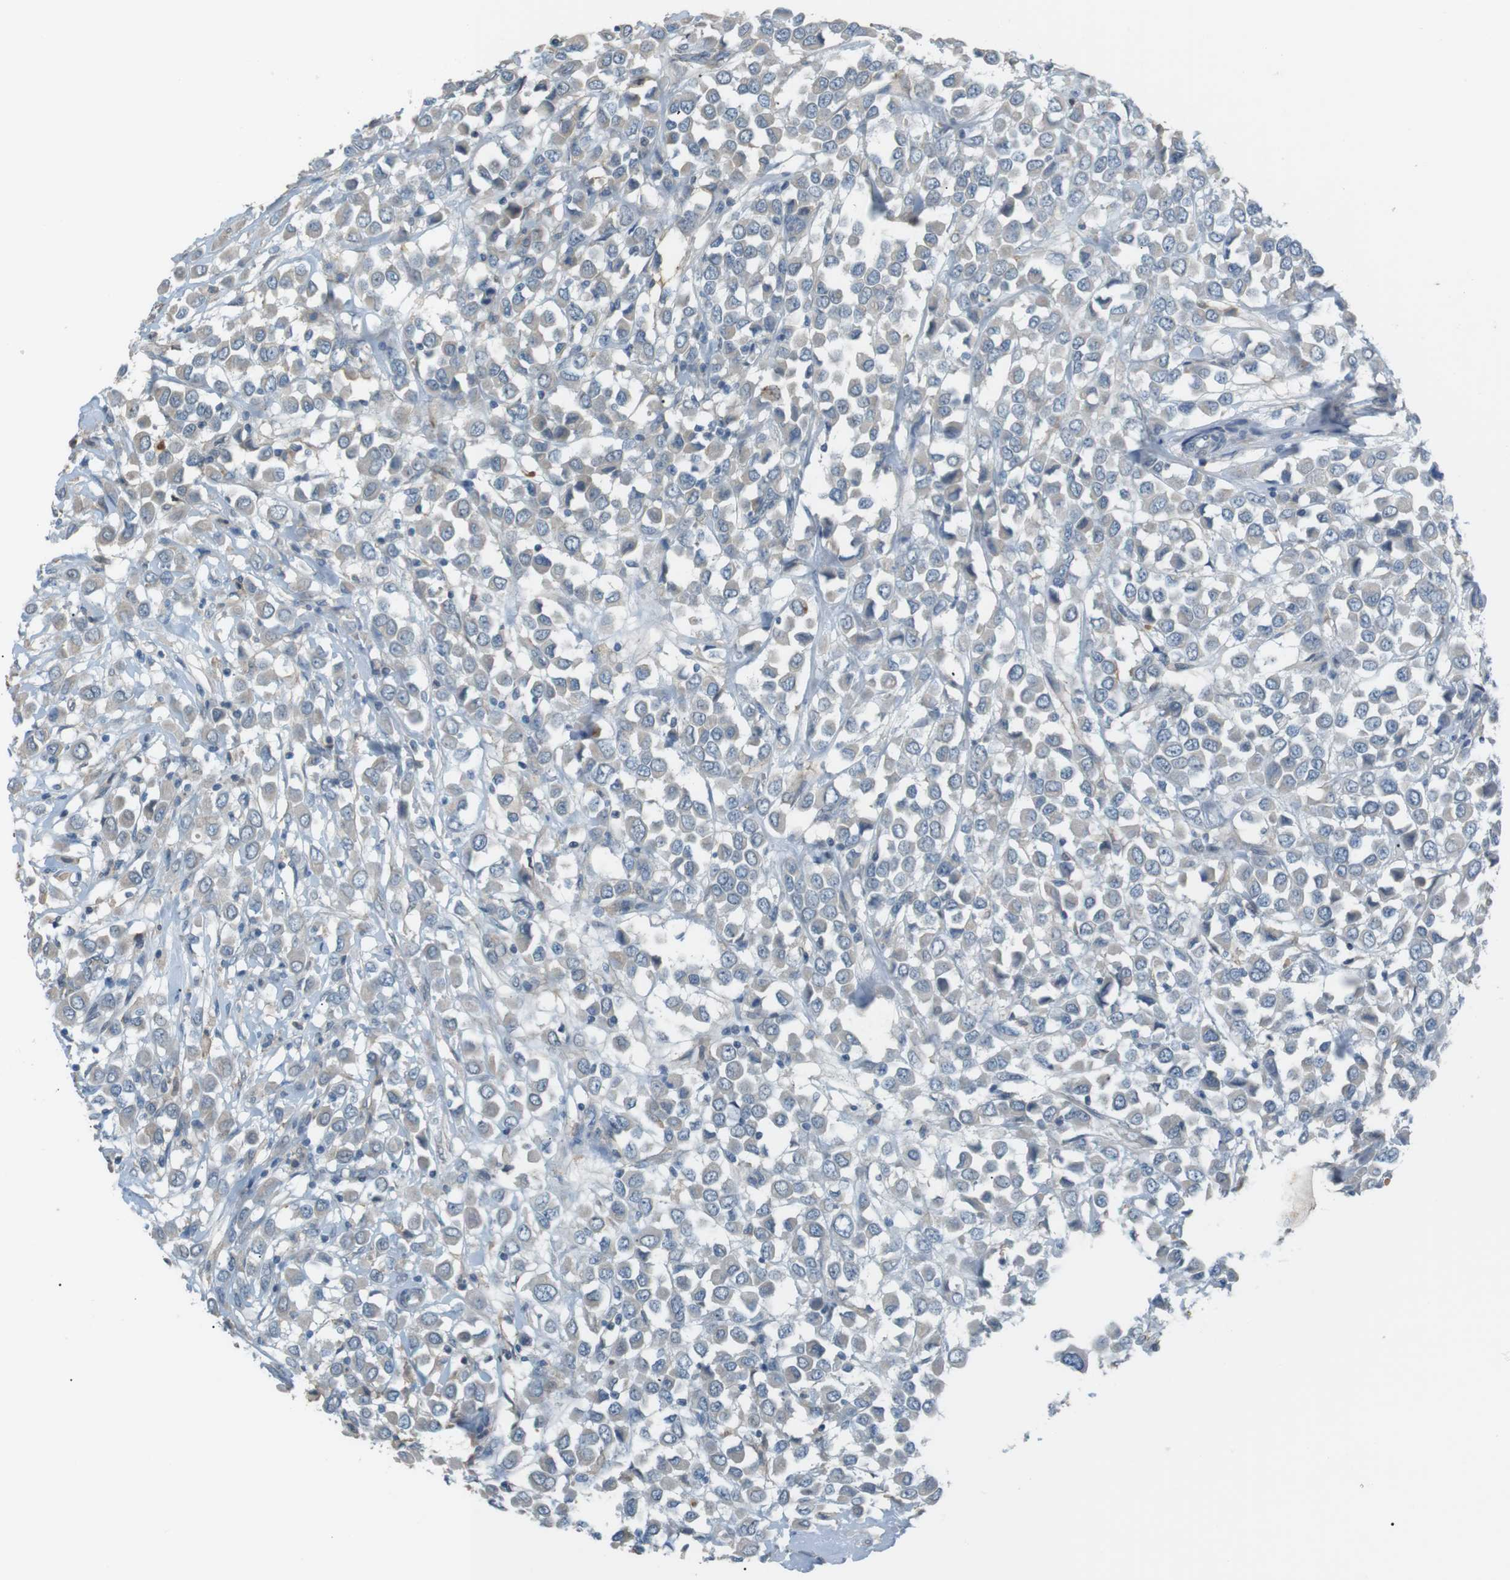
{"staining": {"intensity": "weak", "quantity": "<25%", "location": "cytoplasmic/membranous"}, "tissue": "breast cancer", "cell_type": "Tumor cells", "image_type": "cancer", "snomed": [{"axis": "morphology", "description": "Duct carcinoma"}, {"axis": "topography", "description": "Breast"}], "caption": "Histopathology image shows no significant protein expression in tumor cells of breast infiltrating ductal carcinoma.", "gene": "RTN3", "patient": {"sex": "female", "age": 61}}